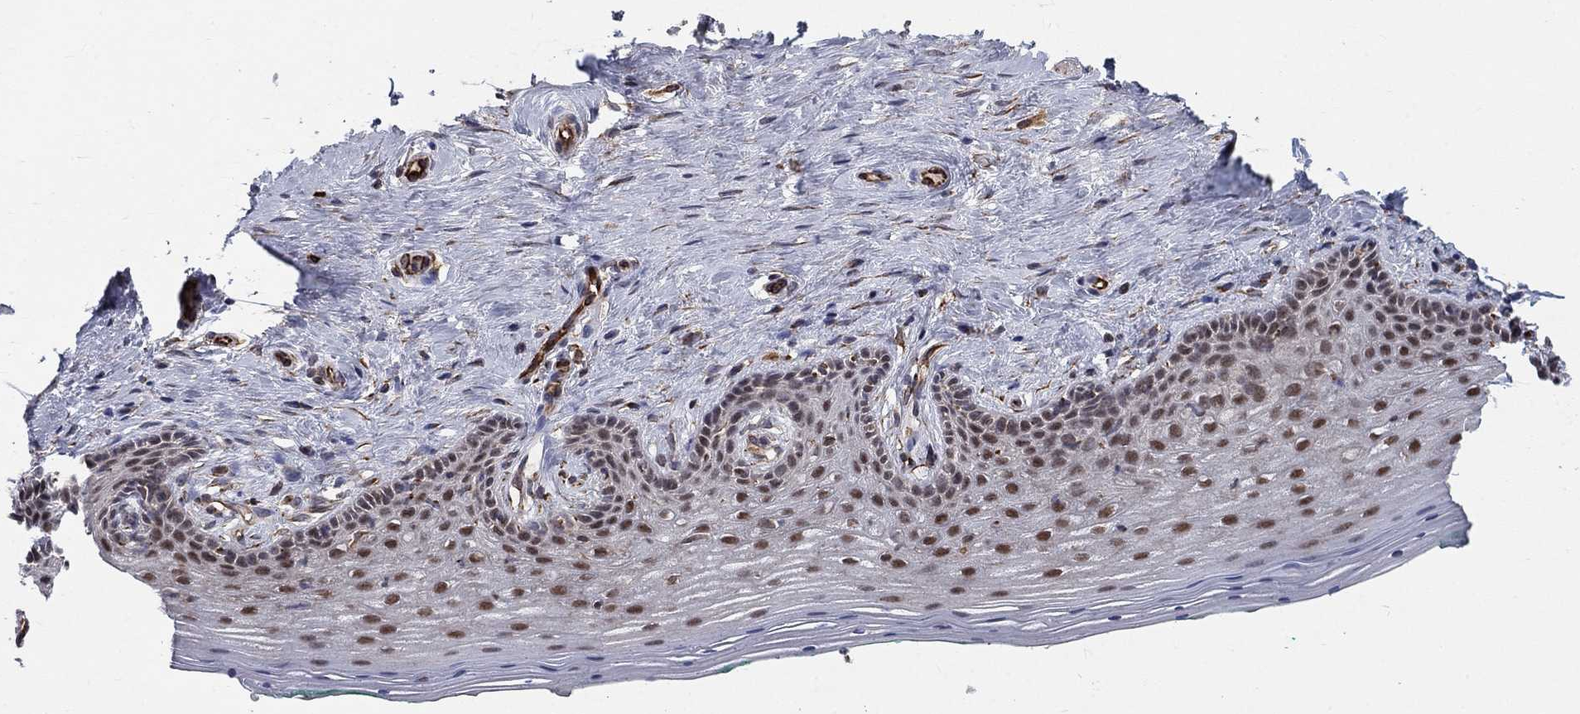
{"staining": {"intensity": "strong", "quantity": "25%-75%", "location": "nuclear"}, "tissue": "vagina", "cell_type": "Squamous epithelial cells", "image_type": "normal", "snomed": [{"axis": "morphology", "description": "Normal tissue, NOS"}, {"axis": "topography", "description": "Vagina"}], "caption": "IHC (DAB (3,3'-diaminobenzidine)) staining of normal vagina exhibits strong nuclear protein expression in about 25%-75% of squamous epithelial cells. (DAB = brown stain, brightfield microscopy at high magnification).", "gene": "MSRA", "patient": {"sex": "female", "age": 45}}